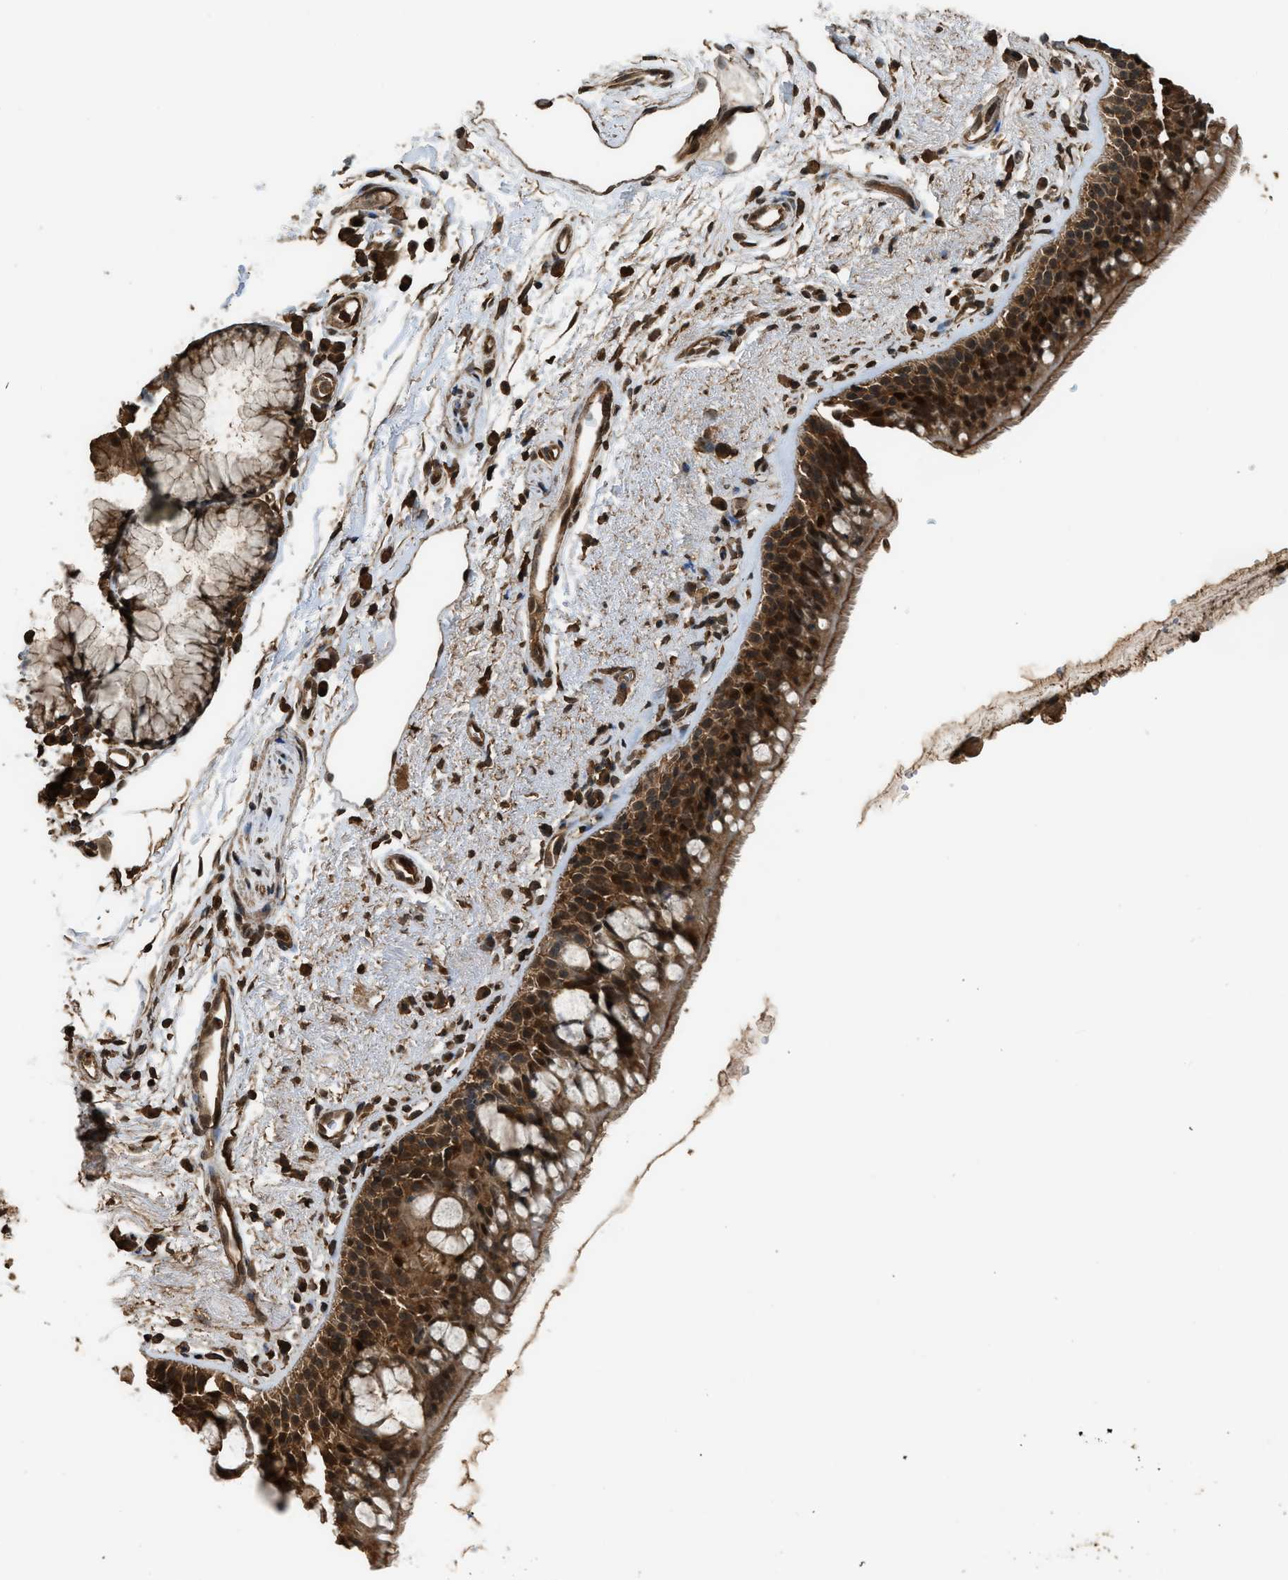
{"staining": {"intensity": "strong", "quantity": ">75%", "location": "cytoplasmic/membranous,nuclear"}, "tissue": "bronchus", "cell_type": "Respiratory epithelial cells", "image_type": "normal", "snomed": [{"axis": "morphology", "description": "Normal tissue, NOS"}, {"axis": "topography", "description": "Bronchus"}], "caption": "The immunohistochemical stain shows strong cytoplasmic/membranous,nuclear expression in respiratory epithelial cells of unremarkable bronchus. The protein is stained brown, and the nuclei are stained in blue (DAB (3,3'-diaminobenzidine) IHC with brightfield microscopy, high magnification).", "gene": "MYBL2", "patient": {"sex": "female", "age": 54}}